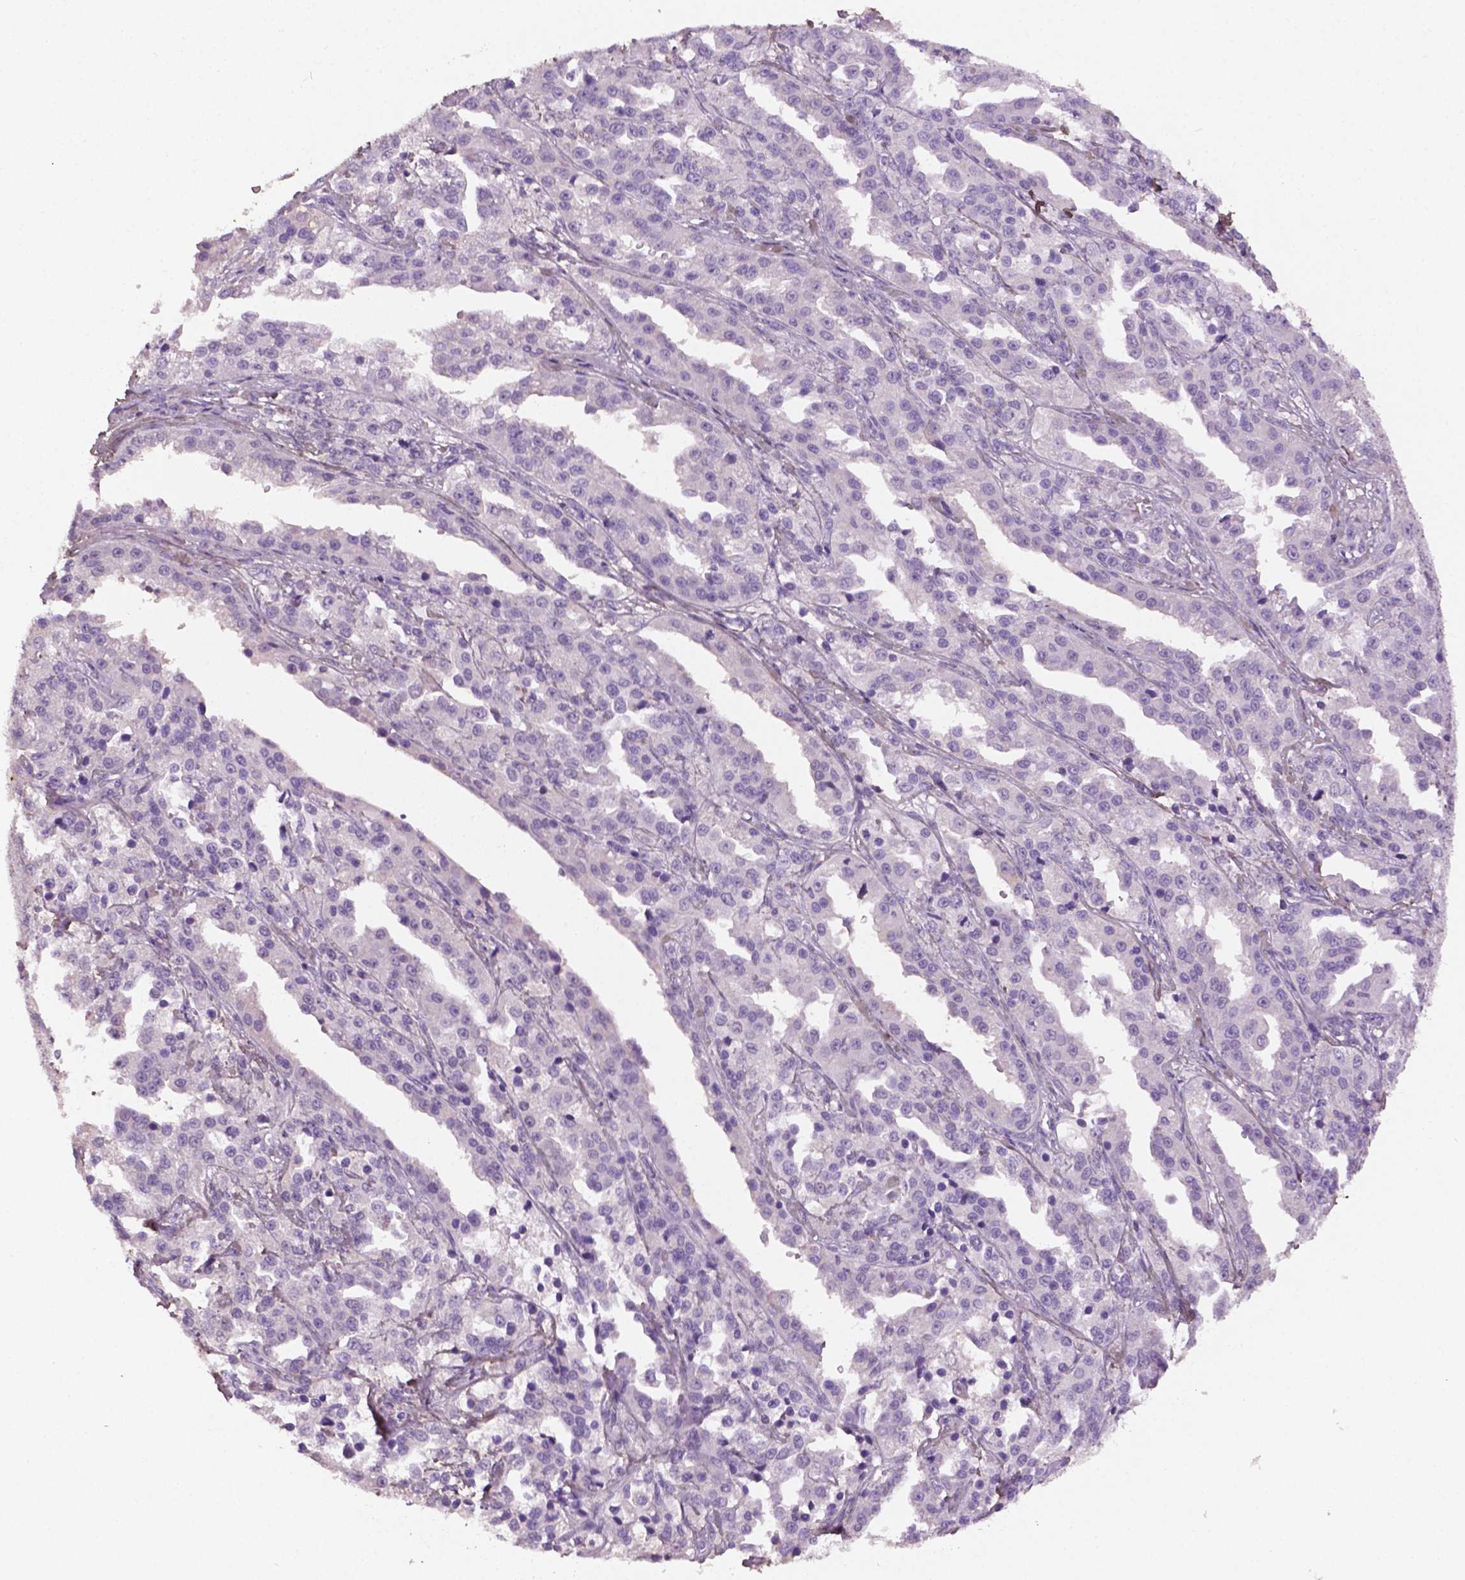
{"staining": {"intensity": "negative", "quantity": "none", "location": "none"}, "tissue": "ovarian cancer", "cell_type": "Tumor cells", "image_type": "cancer", "snomed": [{"axis": "morphology", "description": "Cystadenocarcinoma, serous, NOS"}, {"axis": "topography", "description": "Ovary"}], "caption": "IHC image of human ovarian serous cystadenocarcinoma stained for a protein (brown), which demonstrates no positivity in tumor cells.", "gene": "DLG2", "patient": {"sex": "female", "age": 75}}